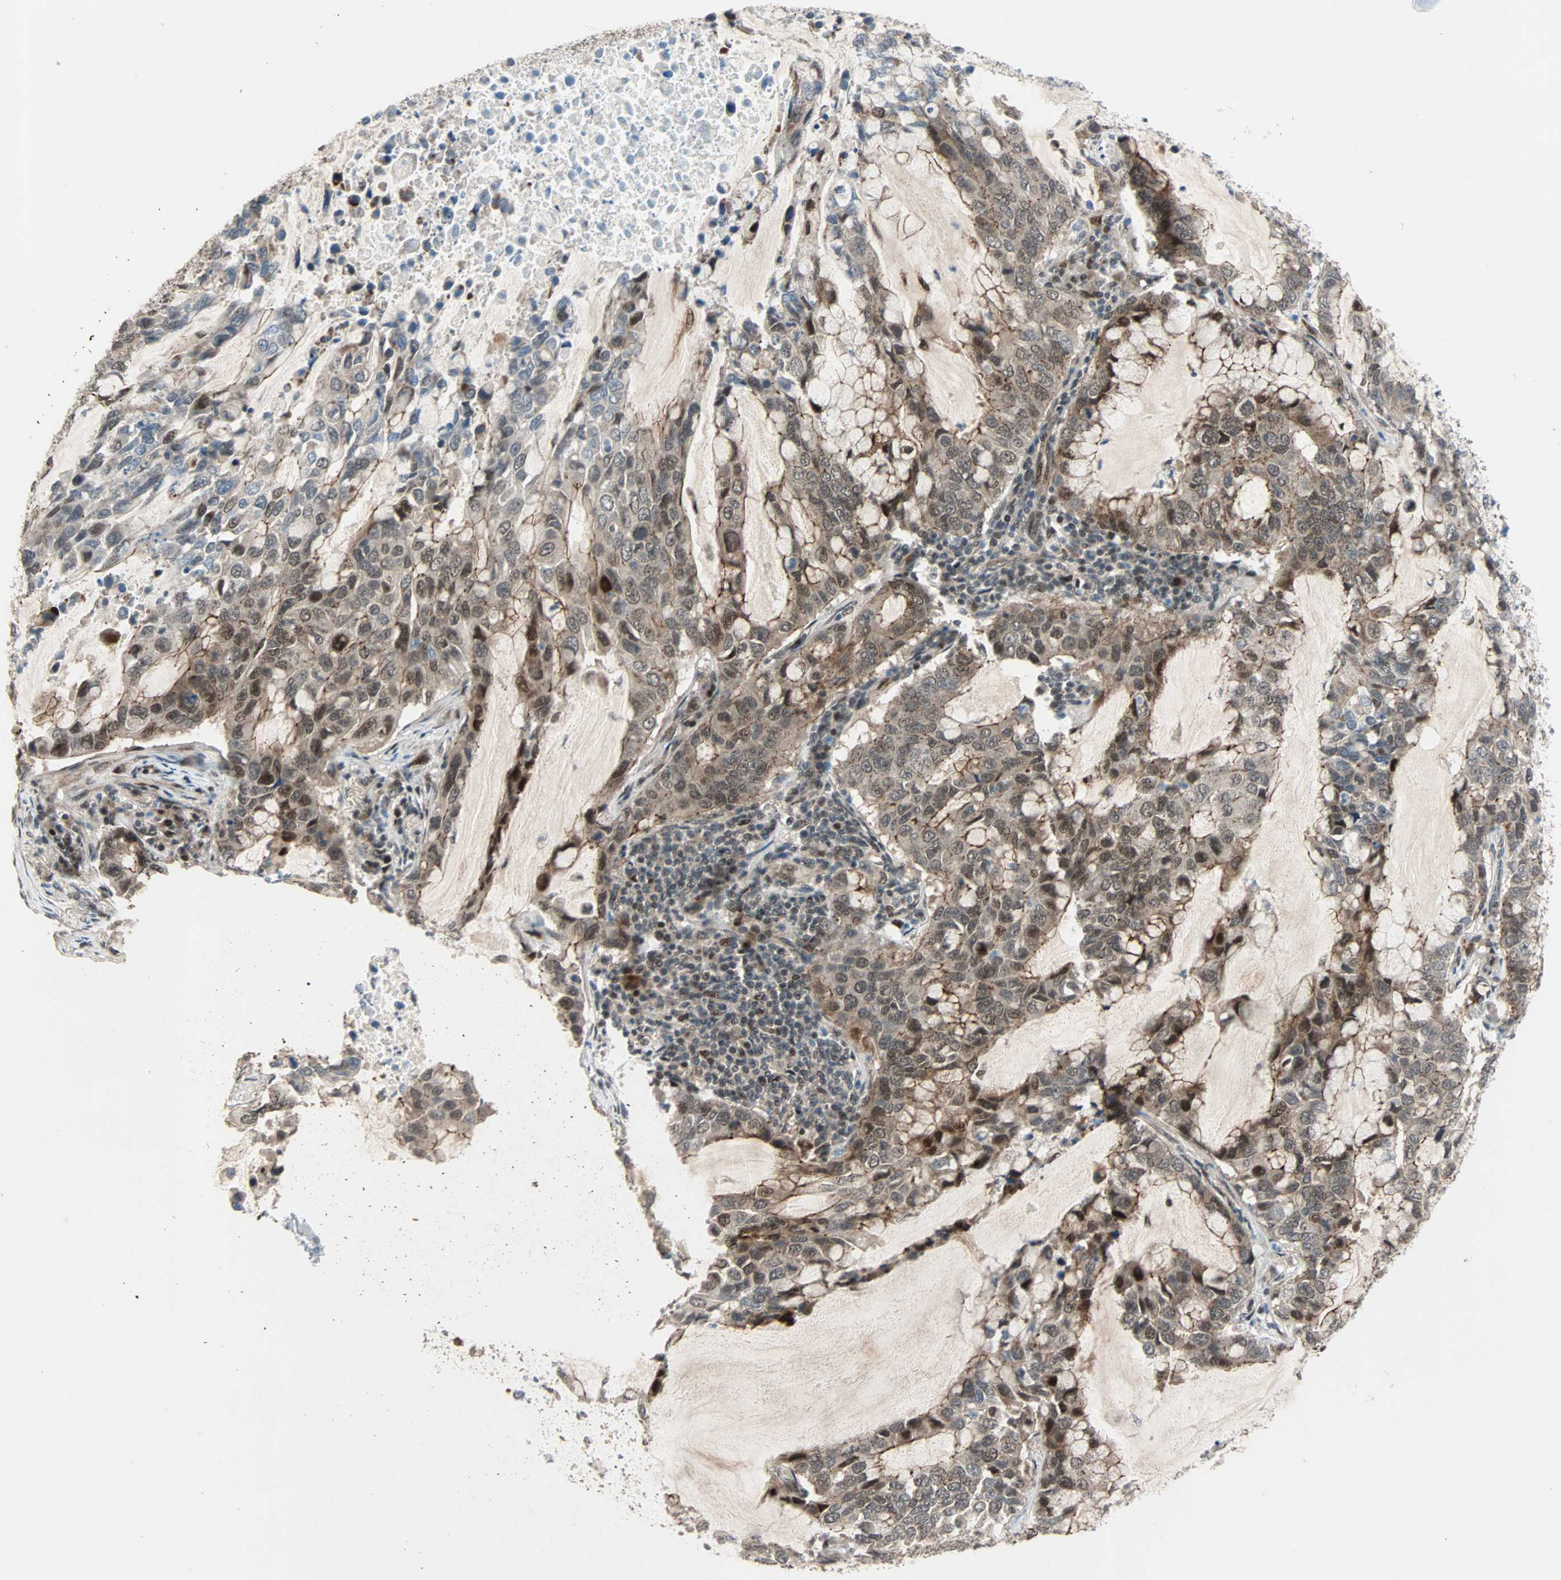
{"staining": {"intensity": "moderate", "quantity": "25%-75%", "location": "cytoplasmic/membranous,nuclear"}, "tissue": "lung cancer", "cell_type": "Tumor cells", "image_type": "cancer", "snomed": [{"axis": "morphology", "description": "Adenocarcinoma, NOS"}, {"axis": "topography", "description": "Lung"}], "caption": "IHC of human adenocarcinoma (lung) reveals medium levels of moderate cytoplasmic/membranous and nuclear staining in about 25%-75% of tumor cells.", "gene": "CBX4", "patient": {"sex": "male", "age": 64}}